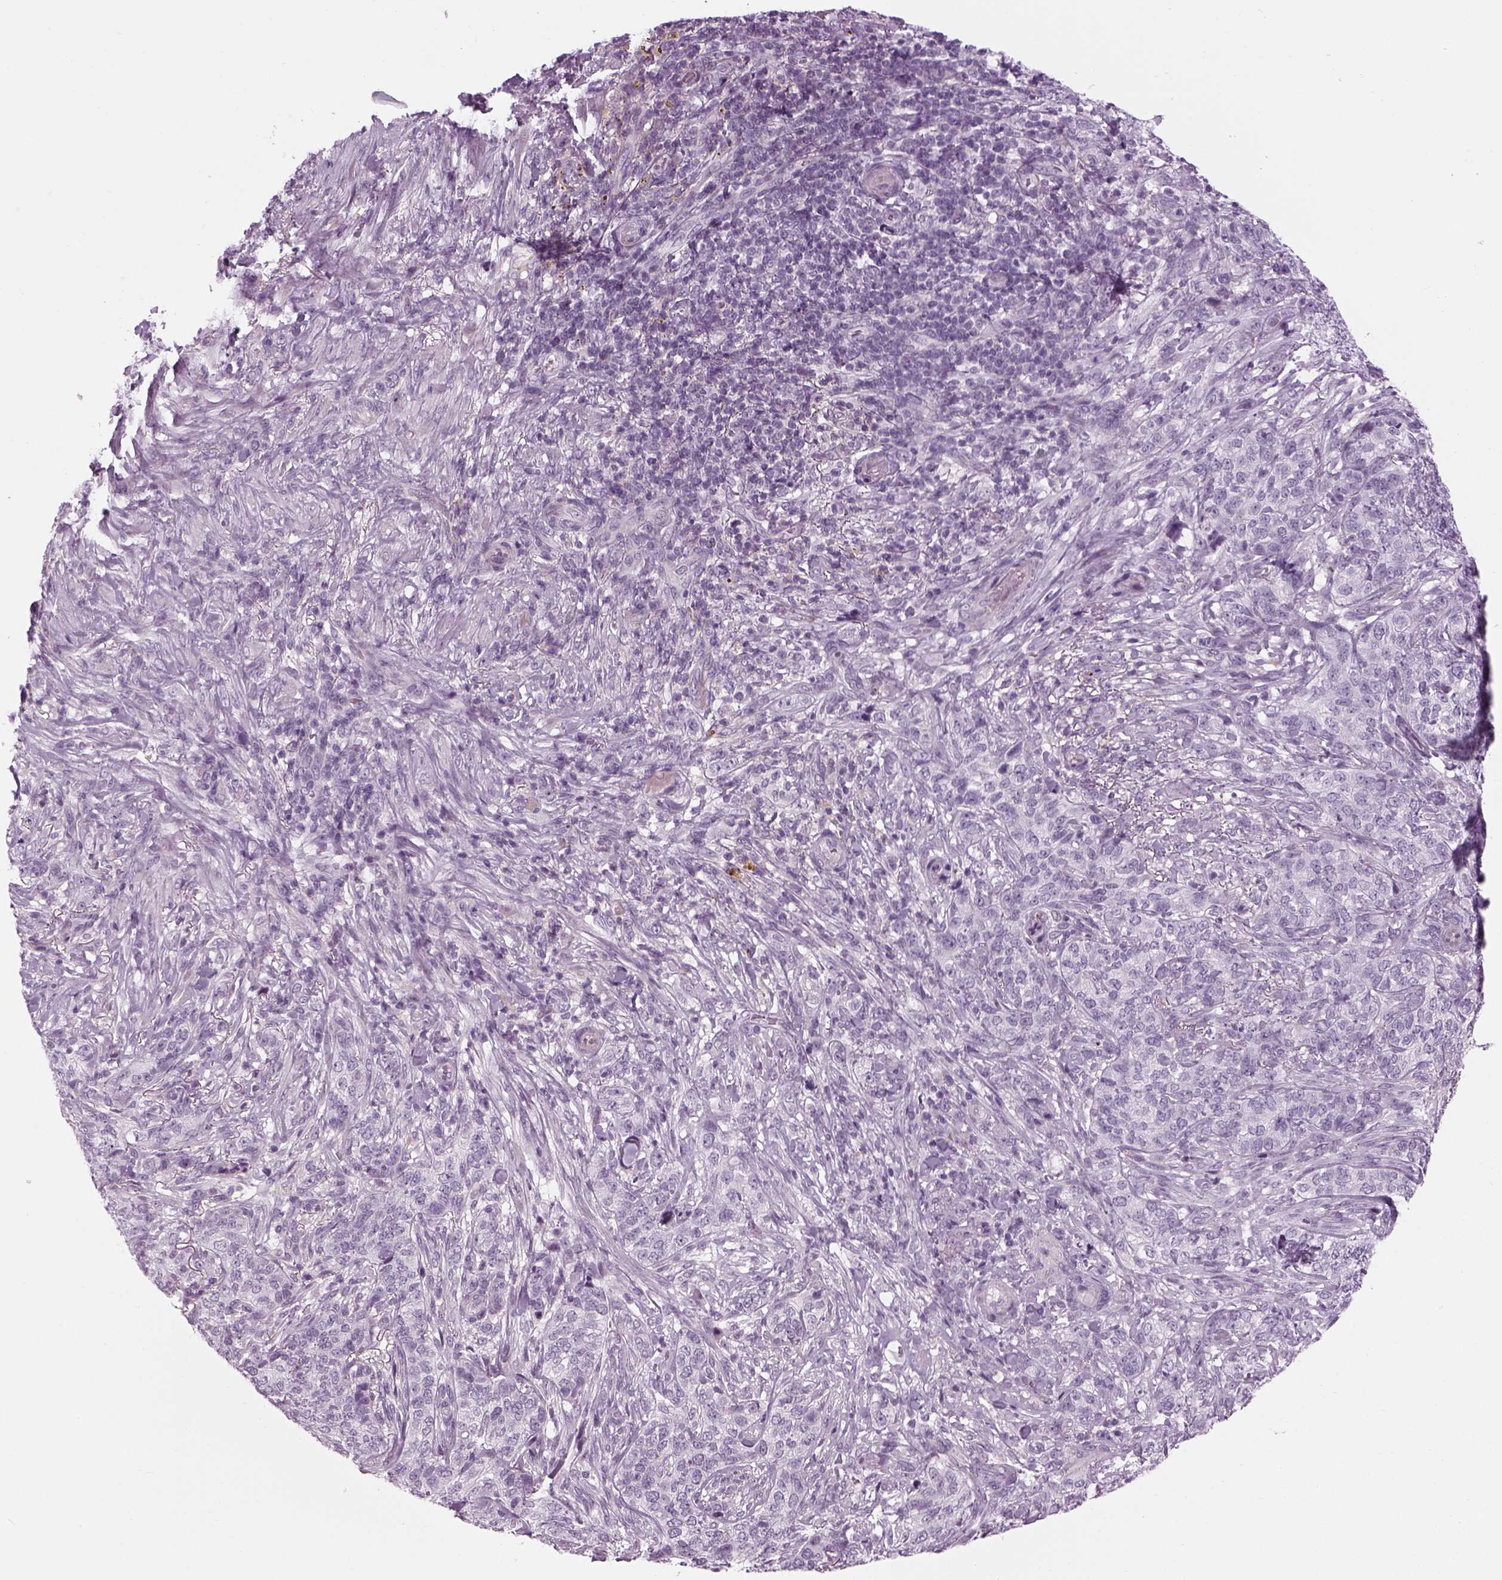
{"staining": {"intensity": "negative", "quantity": "none", "location": "none"}, "tissue": "skin cancer", "cell_type": "Tumor cells", "image_type": "cancer", "snomed": [{"axis": "morphology", "description": "Basal cell carcinoma"}, {"axis": "topography", "description": "Skin"}], "caption": "A high-resolution photomicrograph shows immunohistochemistry (IHC) staining of skin cancer, which demonstrates no significant expression in tumor cells.", "gene": "LRRIQ3", "patient": {"sex": "female", "age": 69}}